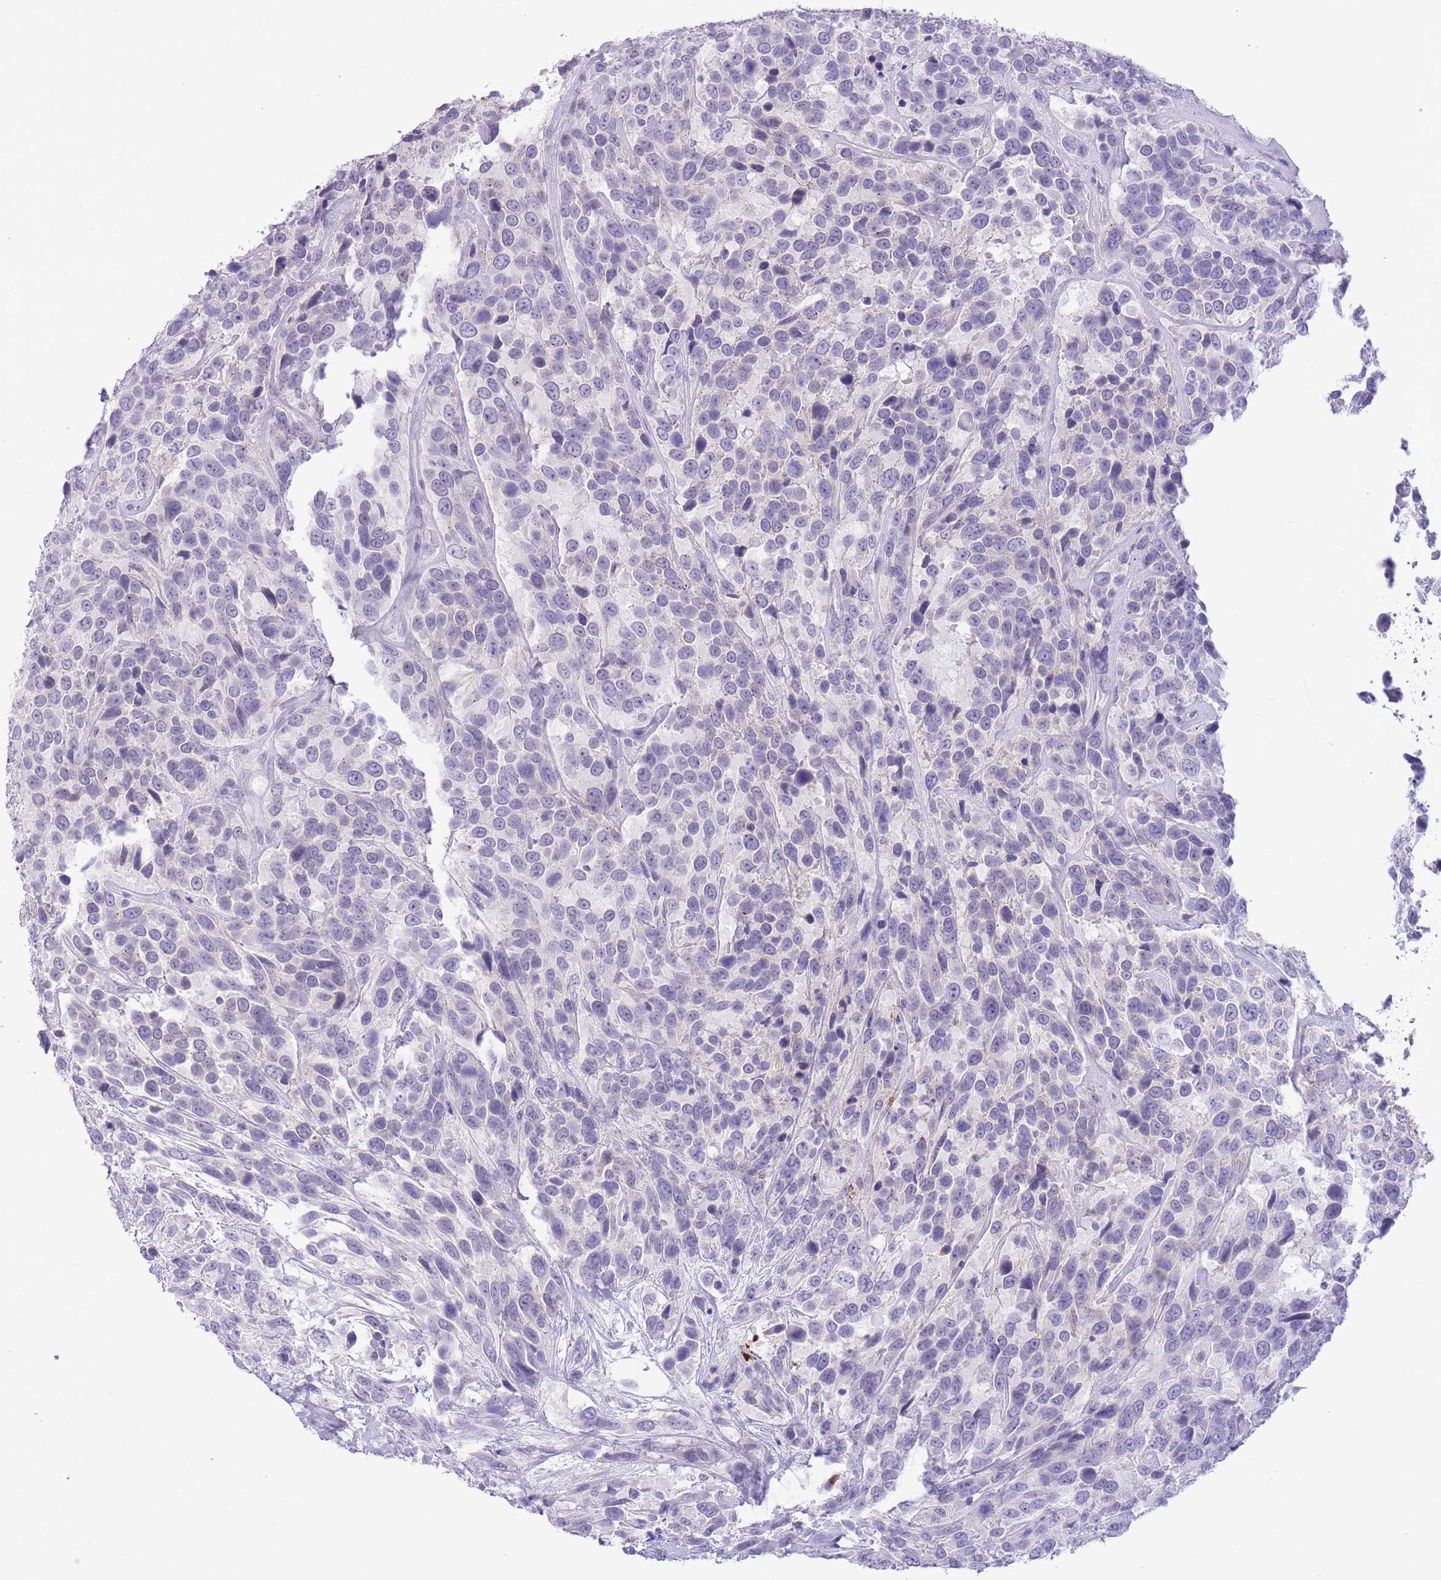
{"staining": {"intensity": "negative", "quantity": "none", "location": "none"}, "tissue": "urothelial cancer", "cell_type": "Tumor cells", "image_type": "cancer", "snomed": [{"axis": "morphology", "description": "Urothelial carcinoma, High grade"}, {"axis": "topography", "description": "Urinary bladder"}], "caption": "This photomicrograph is of urothelial carcinoma (high-grade) stained with immunohistochemistry to label a protein in brown with the nuclei are counter-stained blue. There is no expression in tumor cells. (DAB immunohistochemistry (IHC) with hematoxylin counter stain).", "gene": "ASAP3", "patient": {"sex": "female", "age": 70}}